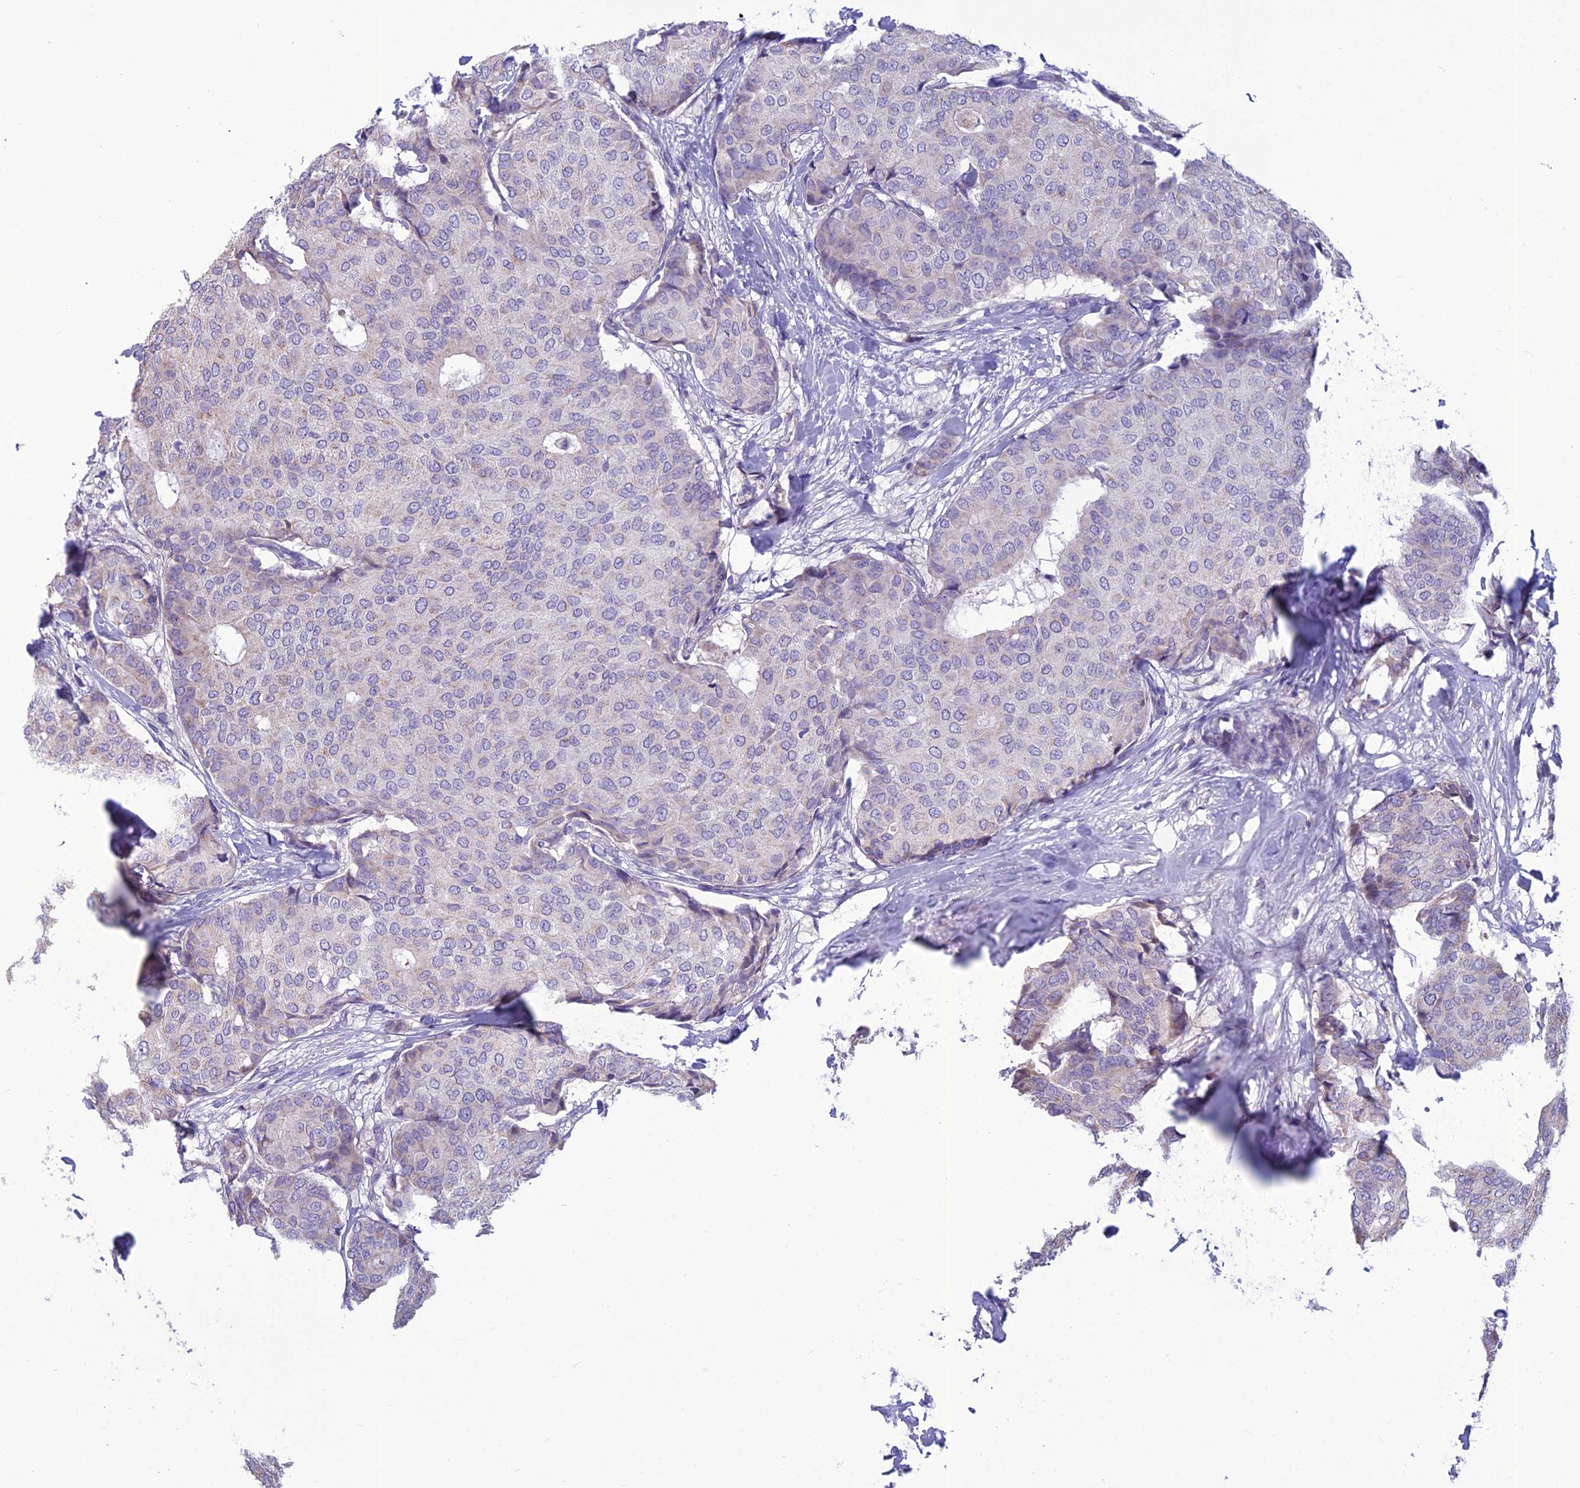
{"staining": {"intensity": "weak", "quantity": "<25%", "location": "cytoplasmic/membranous"}, "tissue": "breast cancer", "cell_type": "Tumor cells", "image_type": "cancer", "snomed": [{"axis": "morphology", "description": "Duct carcinoma"}, {"axis": "topography", "description": "Breast"}], "caption": "The photomicrograph shows no significant staining in tumor cells of breast infiltrating ductal carcinoma. (Brightfield microscopy of DAB (3,3'-diaminobenzidine) immunohistochemistry at high magnification).", "gene": "BHMT2", "patient": {"sex": "female", "age": 75}}